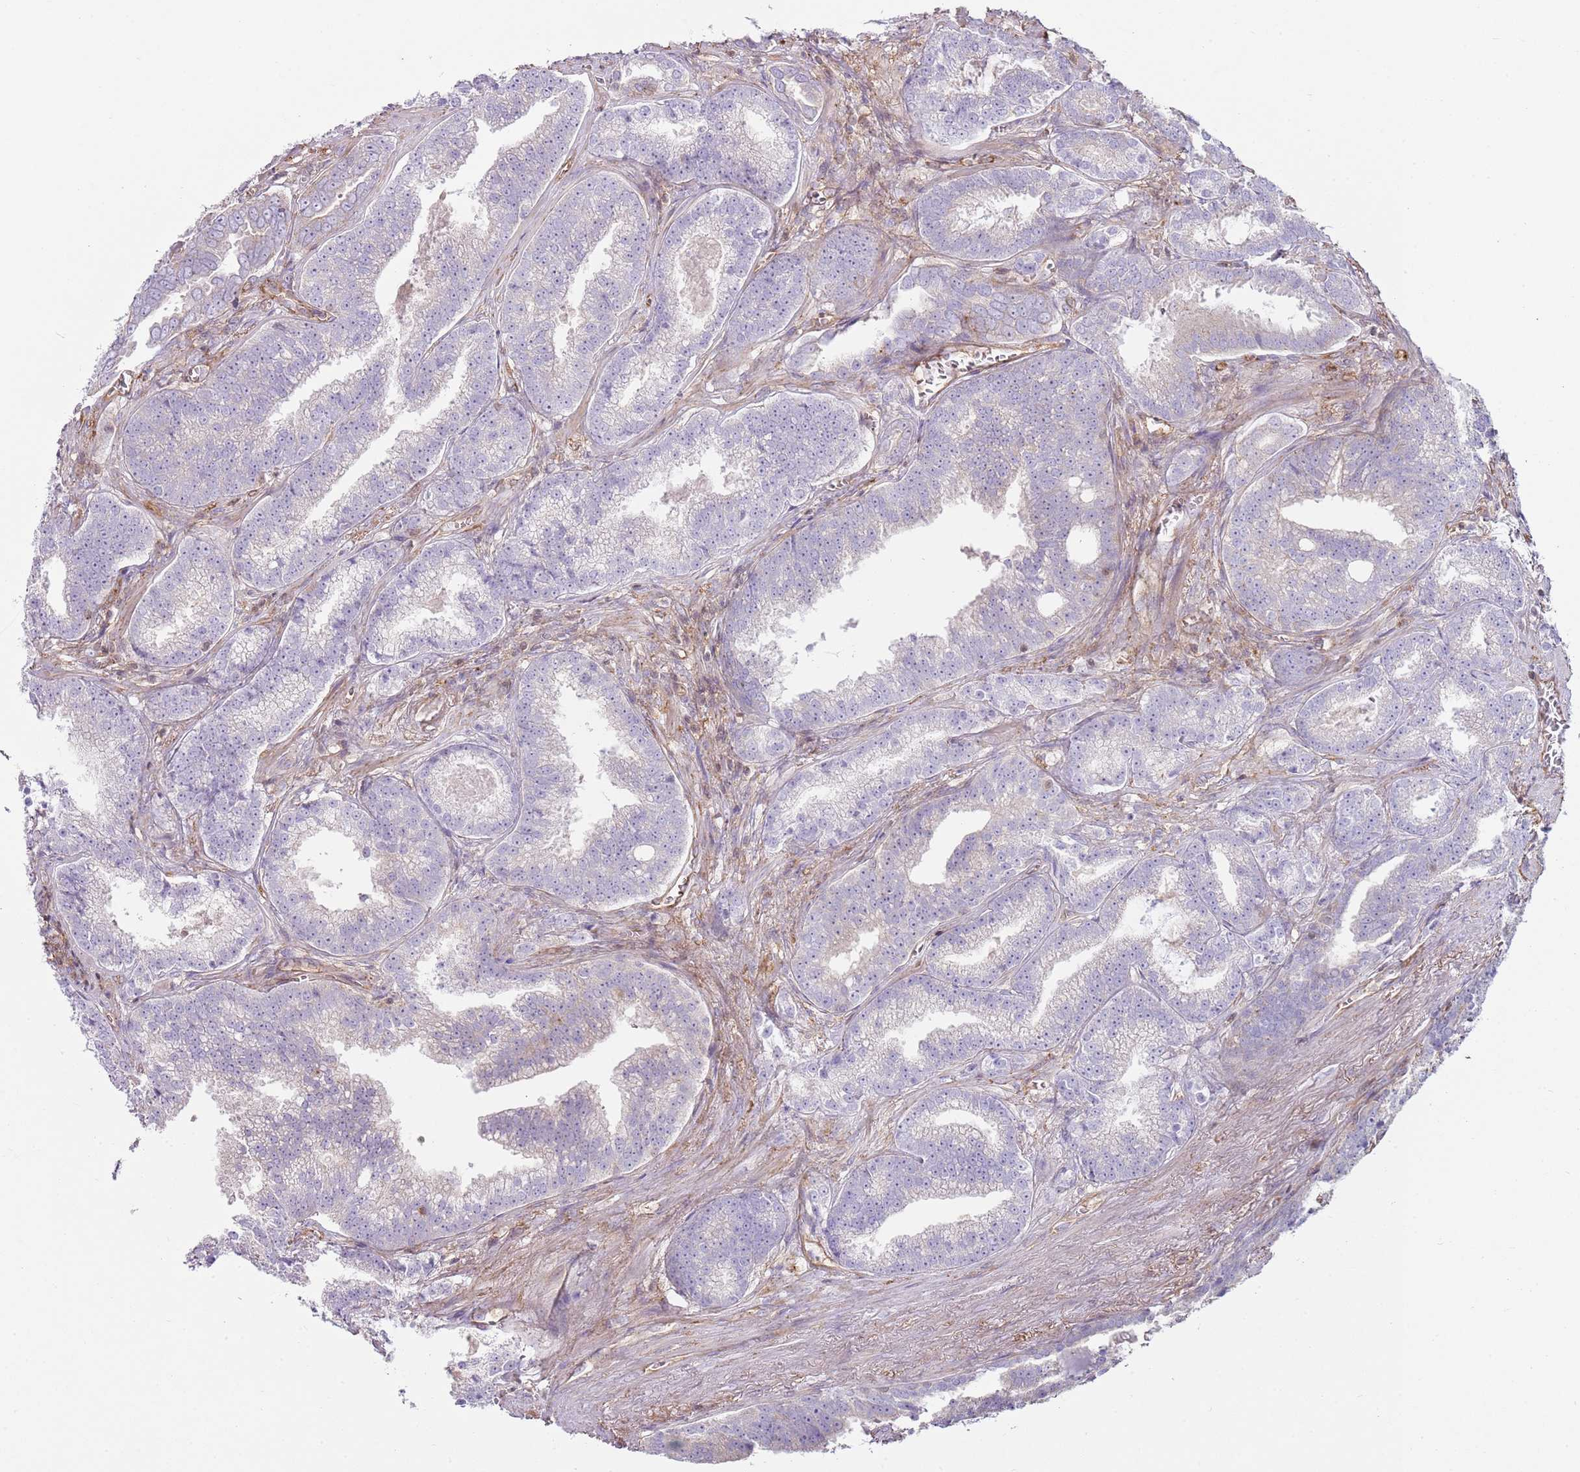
{"staining": {"intensity": "negative", "quantity": "none", "location": "none"}, "tissue": "prostate cancer", "cell_type": "Tumor cells", "image_type": "cancer", "snomed": [{"axis": "morphology", "description": "Adenocarcinoma, High grade"}, {"axis": "topography", "description": "Prostate"}], "caption": "Adenocarcinoma (high-grade) (prostate) stained for a protein using IHC displays no staining tumor cells.", "gene": "GNAI3", "patient": {"sex": "male", "age": 67}}